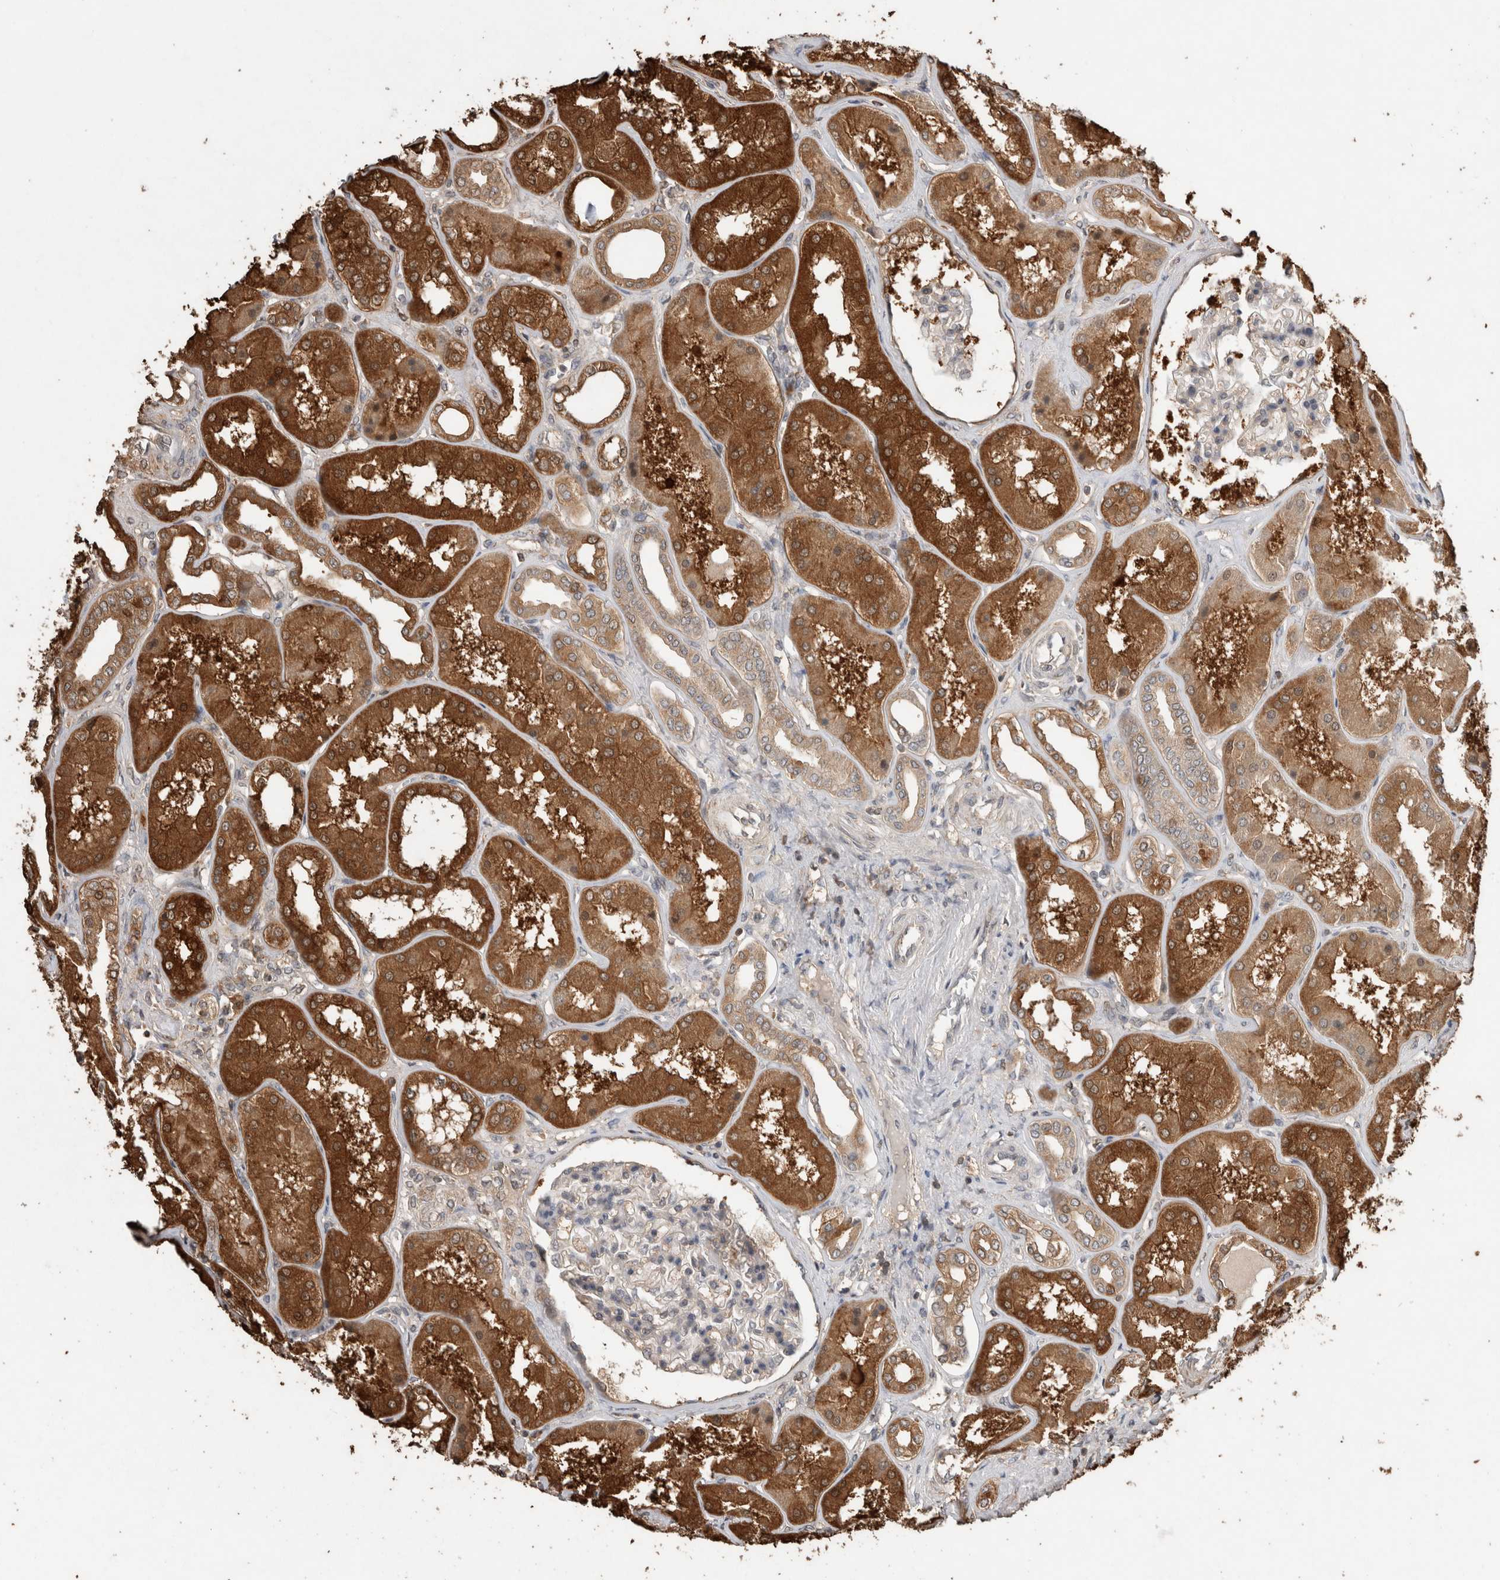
{"staining": {"intensity": "negative", "quantity": "none", "location": "none"}, "tissue": "kidney", "cell_type": "Cells in glomeruli", "image_type": "normal", "snomed": [{"axis": "morphology", "description": "Normal tissue, NOS"}, {"axis": "topography", "description": "Kidney"}], "caption": "The immunohistochemistry (IHC) histopathology image has no significant expression in cells in glomeruli of kidney.", "gene": "TRIM5", "patient": {"sex": "female", "age": 56}}